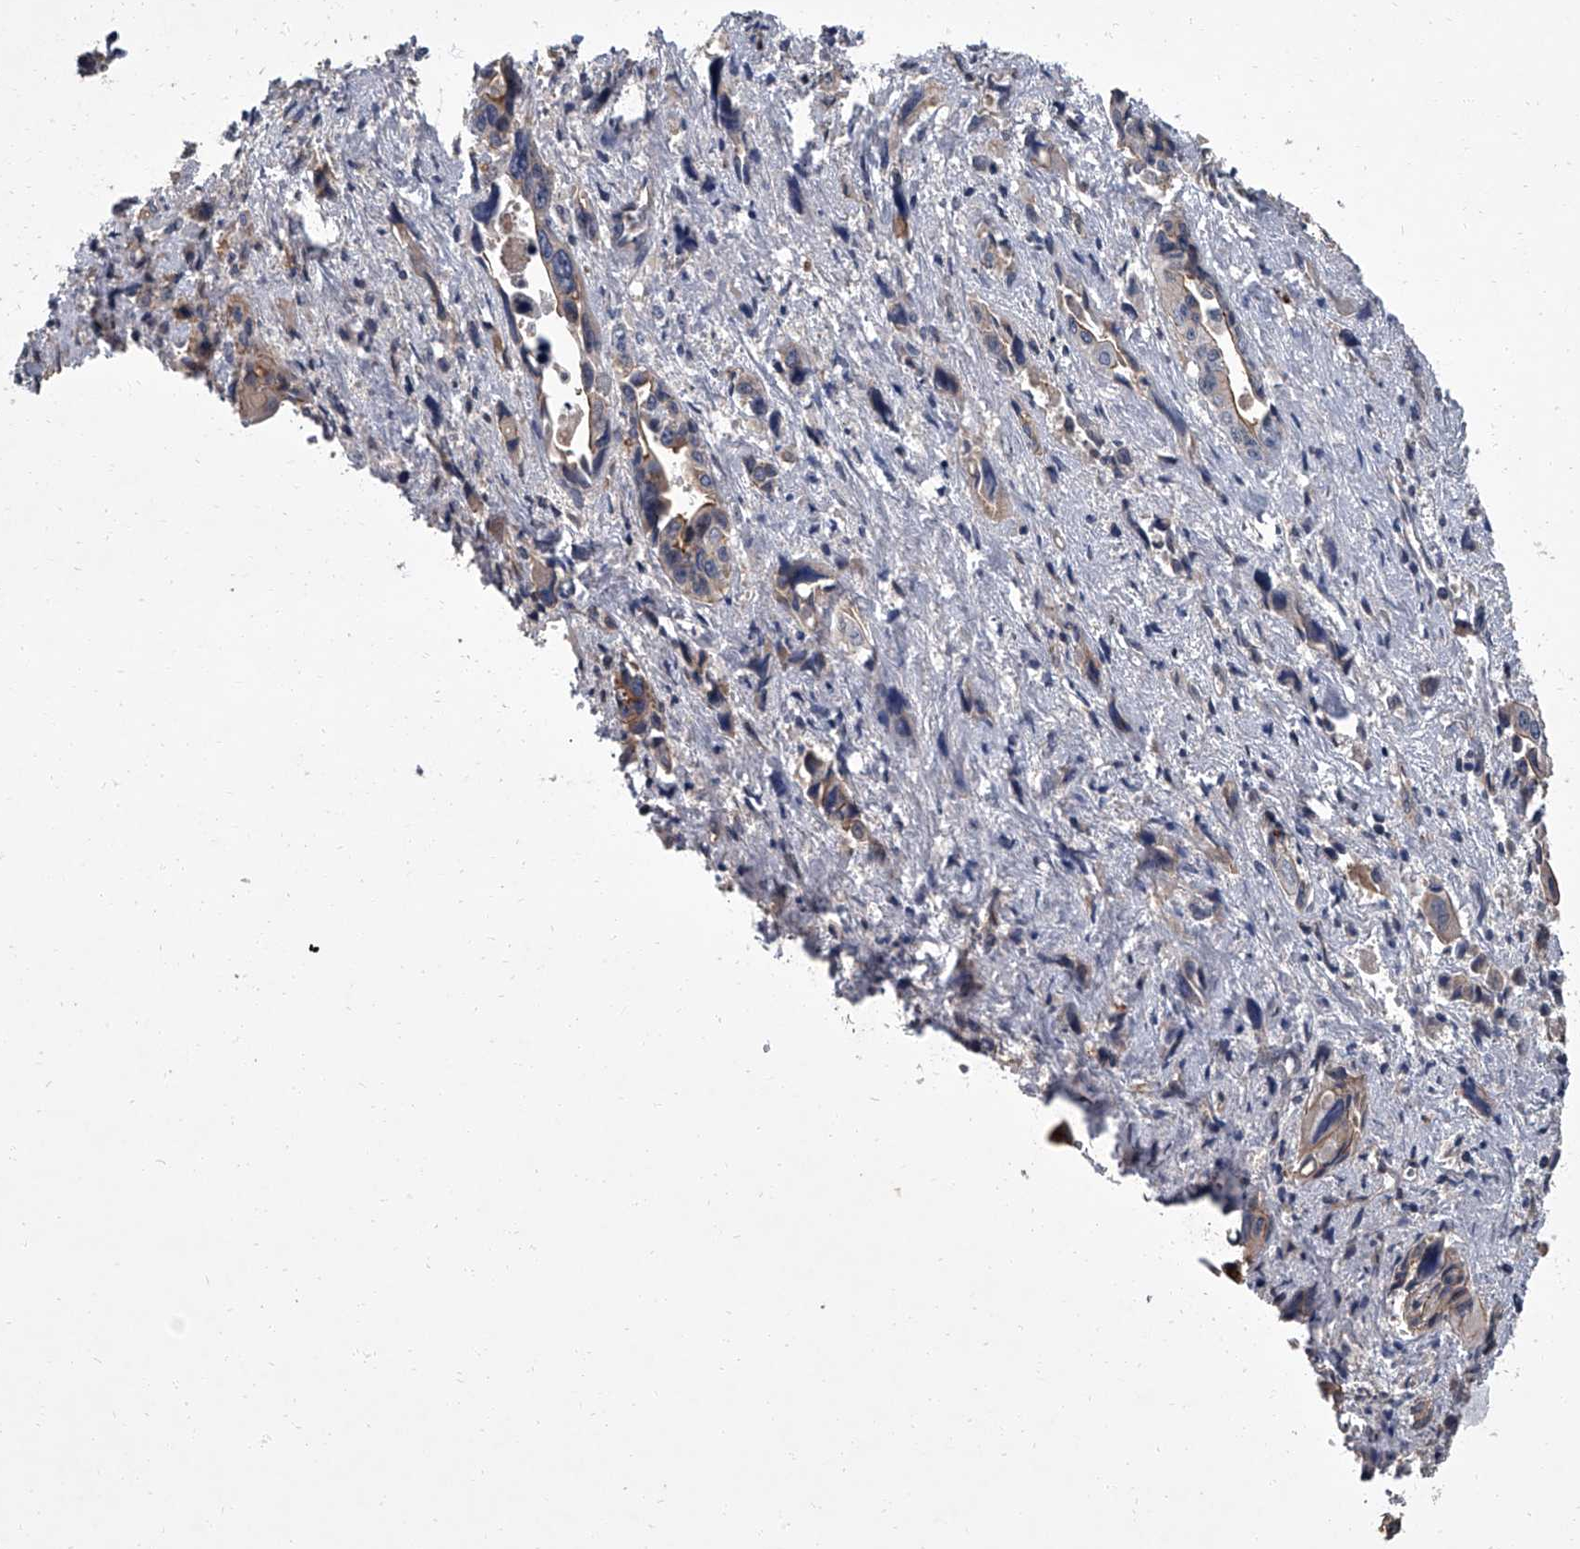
{"staining": {"intensity": "moderate", "quantity": "<25%", "location": "cytoplasmic/membranous"}, "tissue": "pancreatic cancer", "cell_type": "Tumor cells", "image_type": "cancer", "snomed": [{"axis": "morphology", "description": "Adenocarcinoma, NOS"}, {"axis": "topography", "description": "Pancreas"}], "caption": "Moderate cytoplasmic/membranous expression for a protein is appreciated in about <25% of tumor cells of pancreatic adenocarcinoma using IHC.", "gene": "SIRT4", "patient": {"sex": "male", "age": 46}}